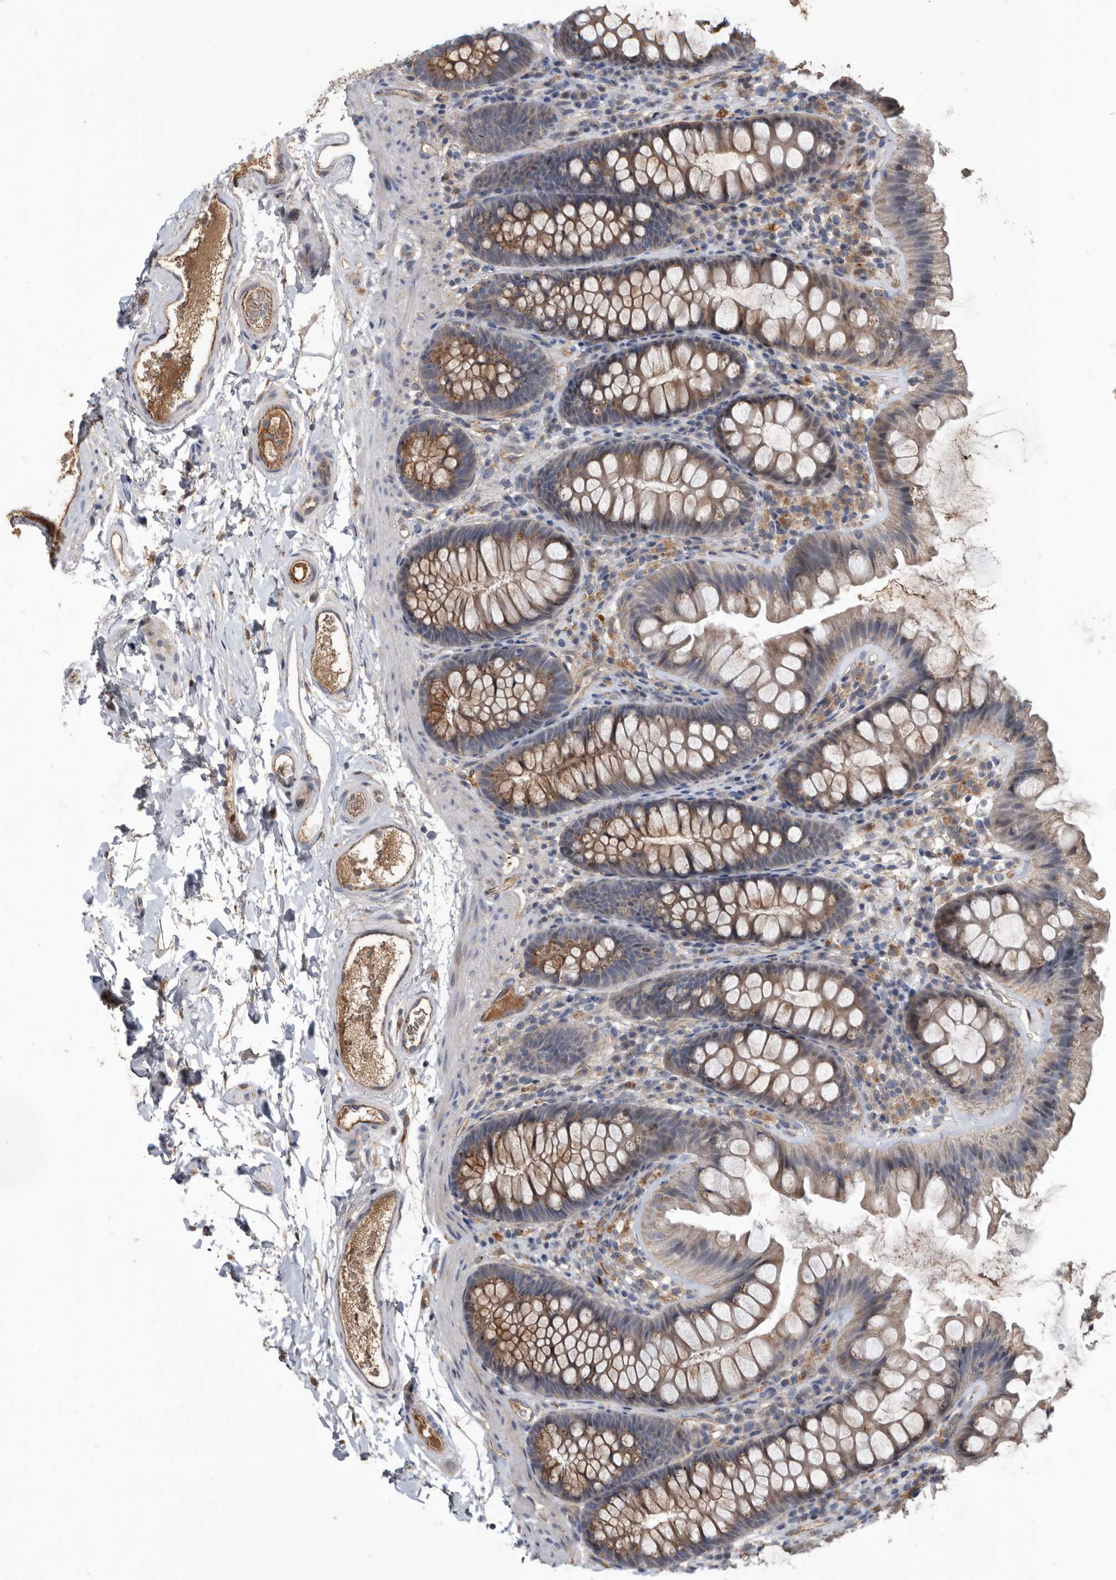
{"staining": {"intensity": "moderate", "quantity": ">75%", "location": "cytoplasmic/membranous"}, "tissue": "colon", "cell_type": "Endothelial cells", "image_type": "normal", "snomed": [{"axis": "morphology", "description": "Normal tissue, NOS"}, {"axis": "topography", "description": "Colon"}], "caption": "Immunohistochemistry image of benign human colon stained for a protein (brown), which reveals medium levels of moderate cytoplasmic/membranous staining in about >75% of endothelial cells.", "gene": "PI15", "patient": {"sex": "female", "age": 62}}